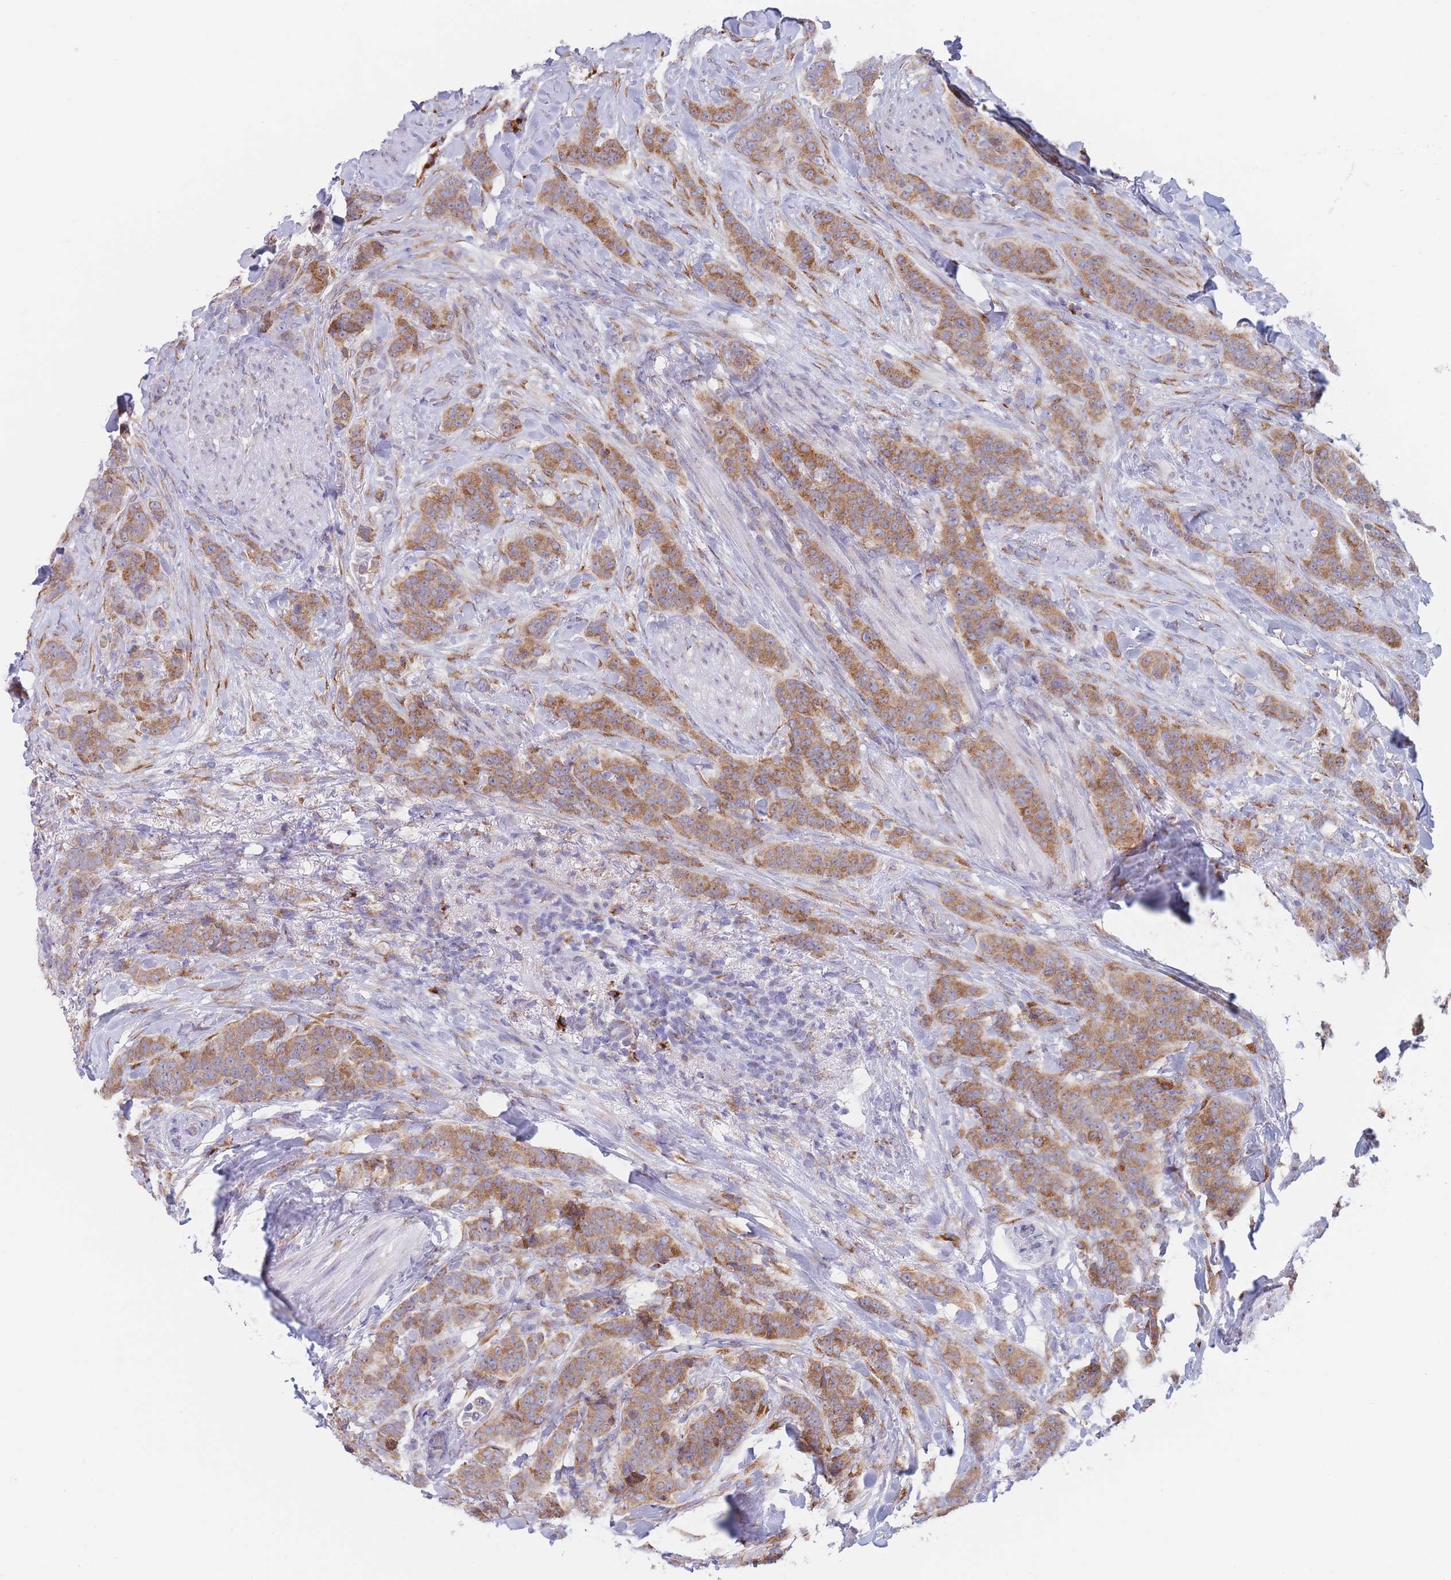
{"staining": {"intensity": "moderate", "quantity": ">75%", "location": "cytoplasmic/membranous"}, "tissue": "breast cancer", "cell_type": "Tumor cells", "image_type": "cancer", "snomed": [{"axis": "morphology", "description": "Duct carcinoma"}, {"axis": "topography", "description": "Breast"}], "caption": "IHC of human breast cancer shows medium levels of moderate cytoplasmic/membranous expression in approximately >75% of tumor cells.", "gene": "MRPL30", "patient": {"sex": "female", "age": 40}}